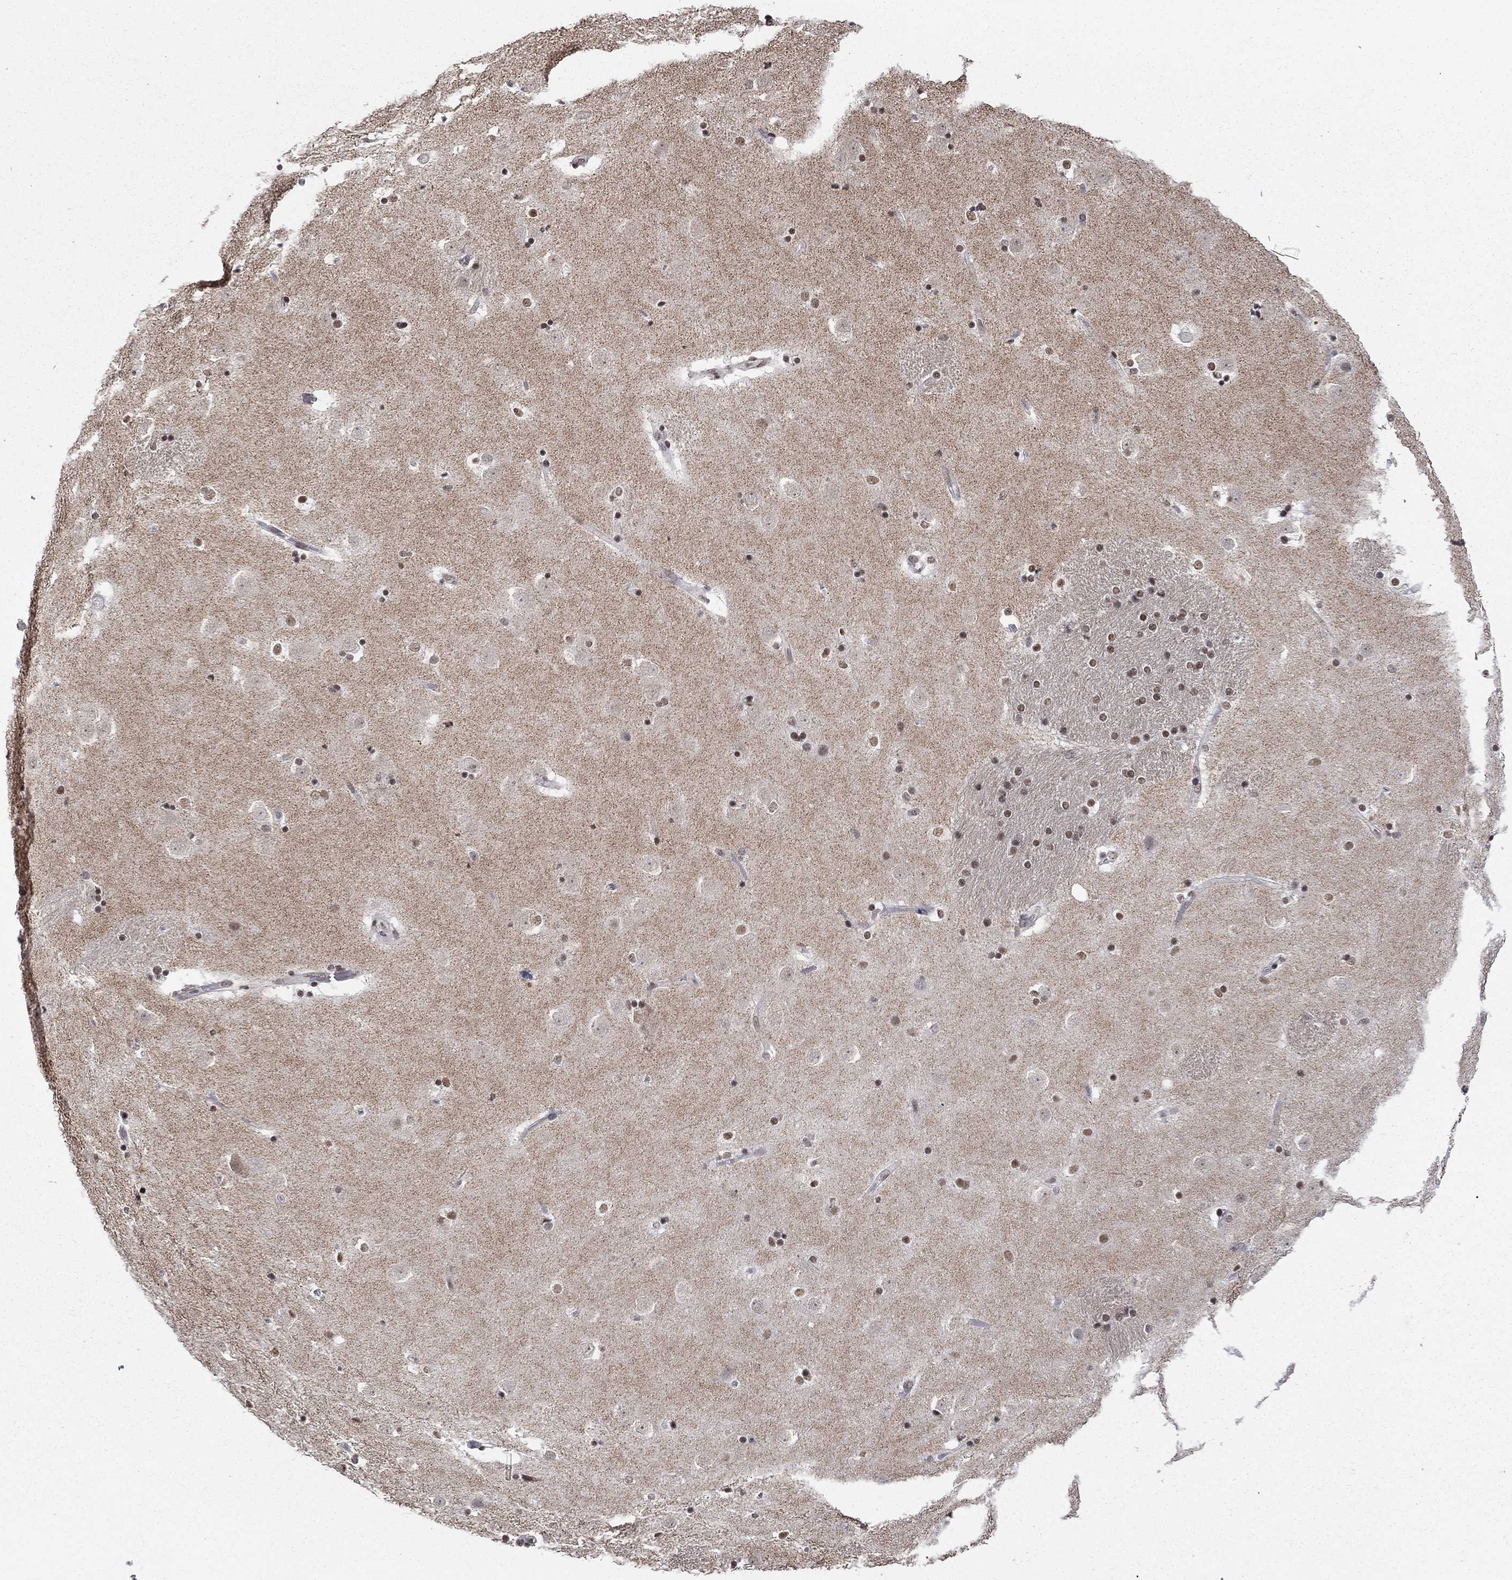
{"staining": {"intensity": "moderate", "quantity": "25%-75%", "location": "nuclear"}, "tissue": "caudate", "cell_type": "Glial cells", "image_type": "normal", "snomed": [{"axis": "morphology", "description": "Normal tissue, NOS"}, {"axis": "topography", "description": "Lateral ventricle wall"}], "caption": "Protein positivity by immunohistochemistry (IHC) demonstrates moderate nuclear staining in about 25%-75% of glial cells in benign caudate. Immunohistochemistry stains the protein of interest in brown and the nuclei are stained blue.", "gene": "GRIA3", "patient": {"sex": "male", "age": 51}}